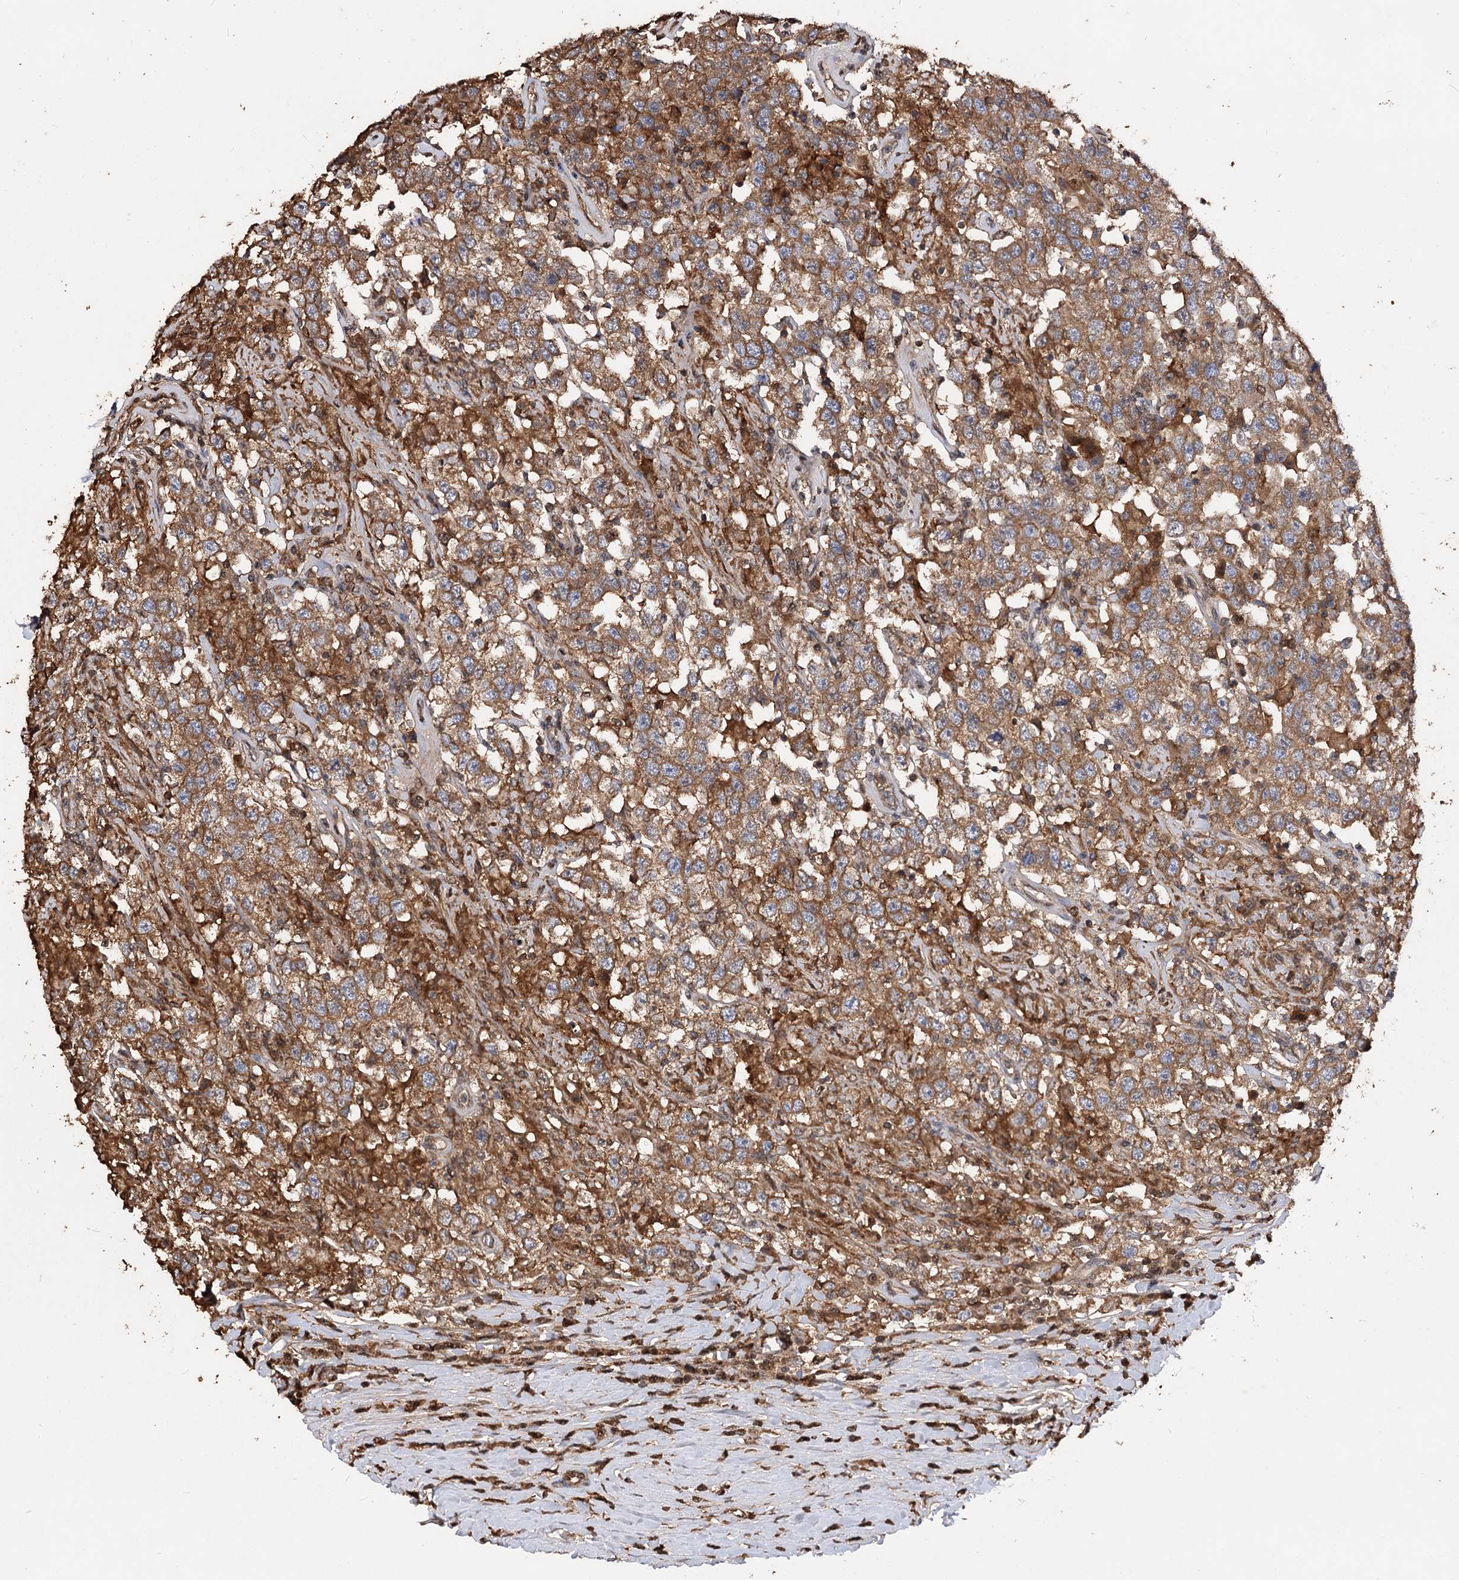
{"staining": {"intensity": "moderate", "quantity": ">75%", "location": "cytoplasmic/membranous"}, "tissue": "testis cancer", "cell_type": "Tumor cells", "image_type": "cancer", "snomed": [{"axis": "morphology", "description": "Seminoma, NOS"}, {"axis": "topography", "description": "Testis"}], "caption": "There is medium levels of moderate cytoplasmic/membranous positivity in tumor cells of testis seminoma, as demonstrated by immunohistochemical staining (brown color).", "gene": "ARL13A", "patient": {"sex": "male", "age": 41}}